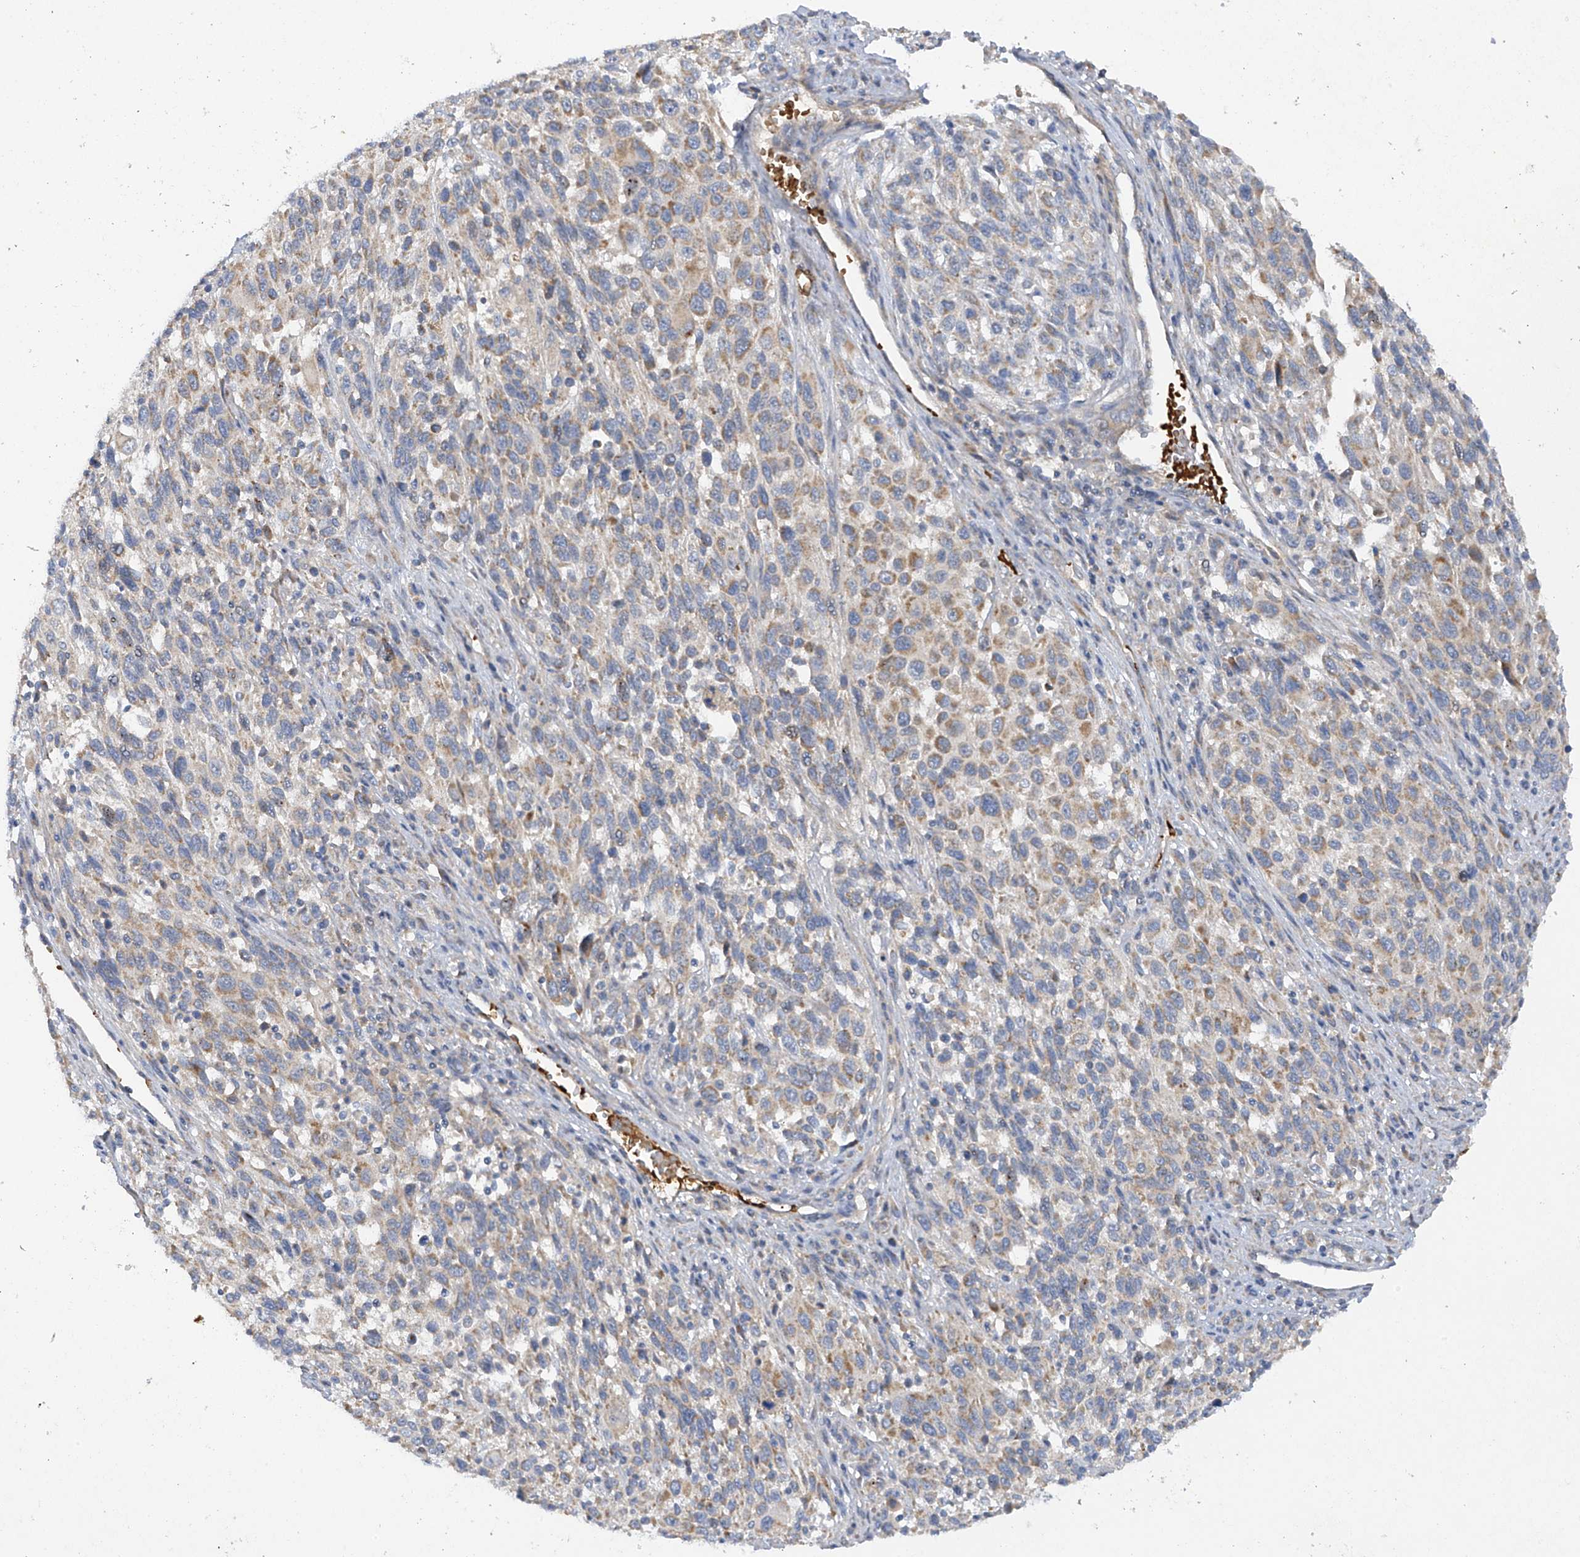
{"staining": {"intensity": "weak", "quantity": "25%-75%", "location": "cytoplasmic/membranous"}, "tissue": "melanoma", "cell_type": "Tumor cells", "image_type": "cancer", "snomed": [{"axis": "morphology", "description": "Malignant melanoma, Metastatic site"}, {"axis": "topography", "description": "Lymph node"}], "caption": "Immunohistochemistry image of melanoma stained for a protein (brown), which shows low levels of weak cytoplasmic/membranous positivity in about 25%-75% of tumor cells.", "gene": "METTL18", "patient": {"sex": "male", "age": 61}}